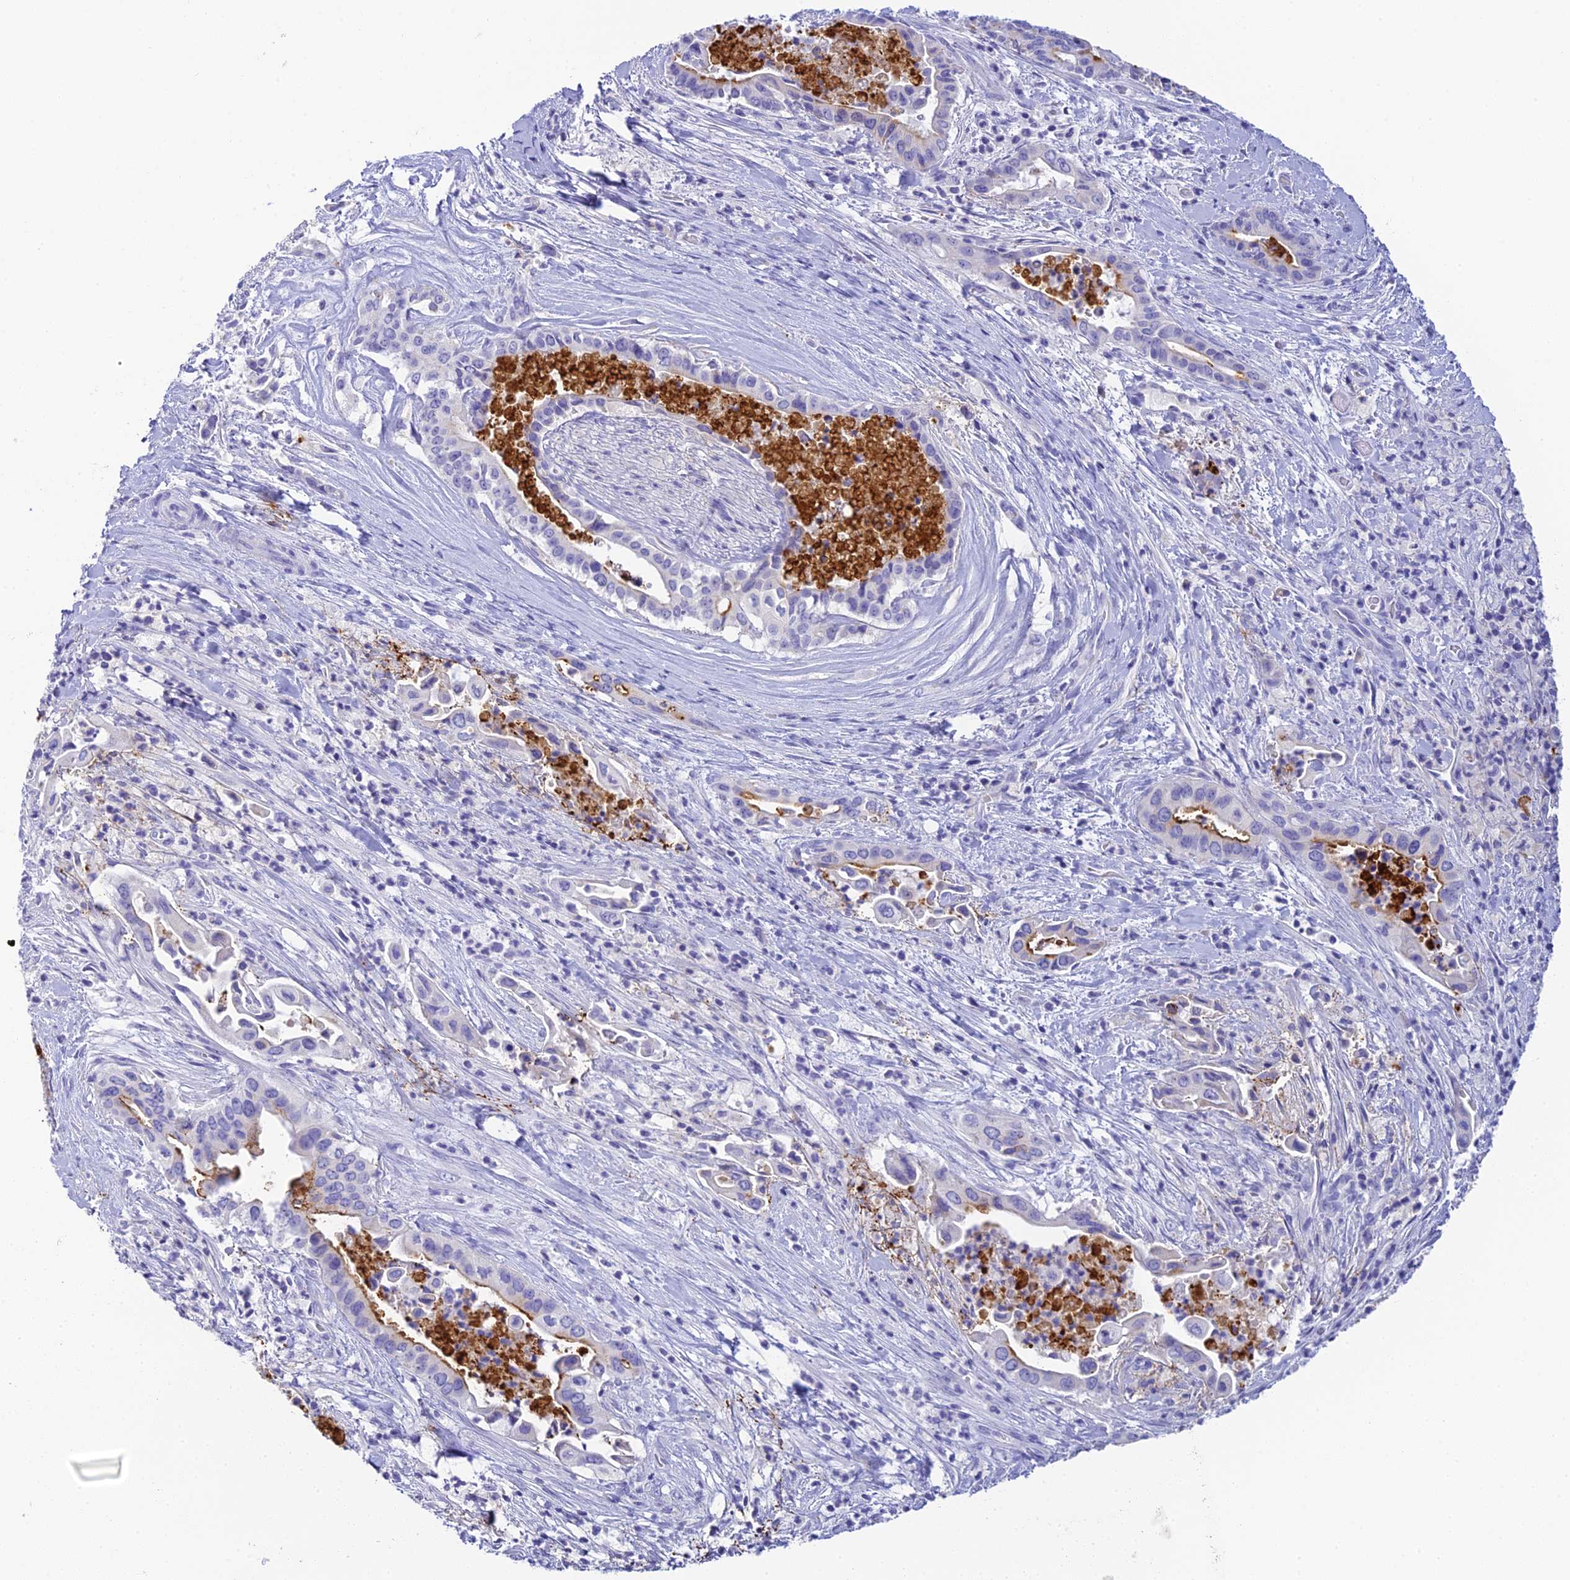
{"staining": {"intensity": "moderate", "quantity": "<25%", "location": "cytoplasmic/membranous"}, "tissue": "pancreatic cancer", "cell_type": "Tumor cells", "image_type": "cancer", "snomed": [{"axis": "morphology", "description": "Adenocarcinoma, NOS"}, {"axis": "topography", "description": "Pancreas"}], "caption": "Brown immunohistochemical staining in adenocarcinoma (pancreatic) demonstrates moderate cytoplasmic/membranous expression in approximately <25% of tumor cells.", "gene": "C12orf29", "patient": {"sex": "female", "age": 77}}